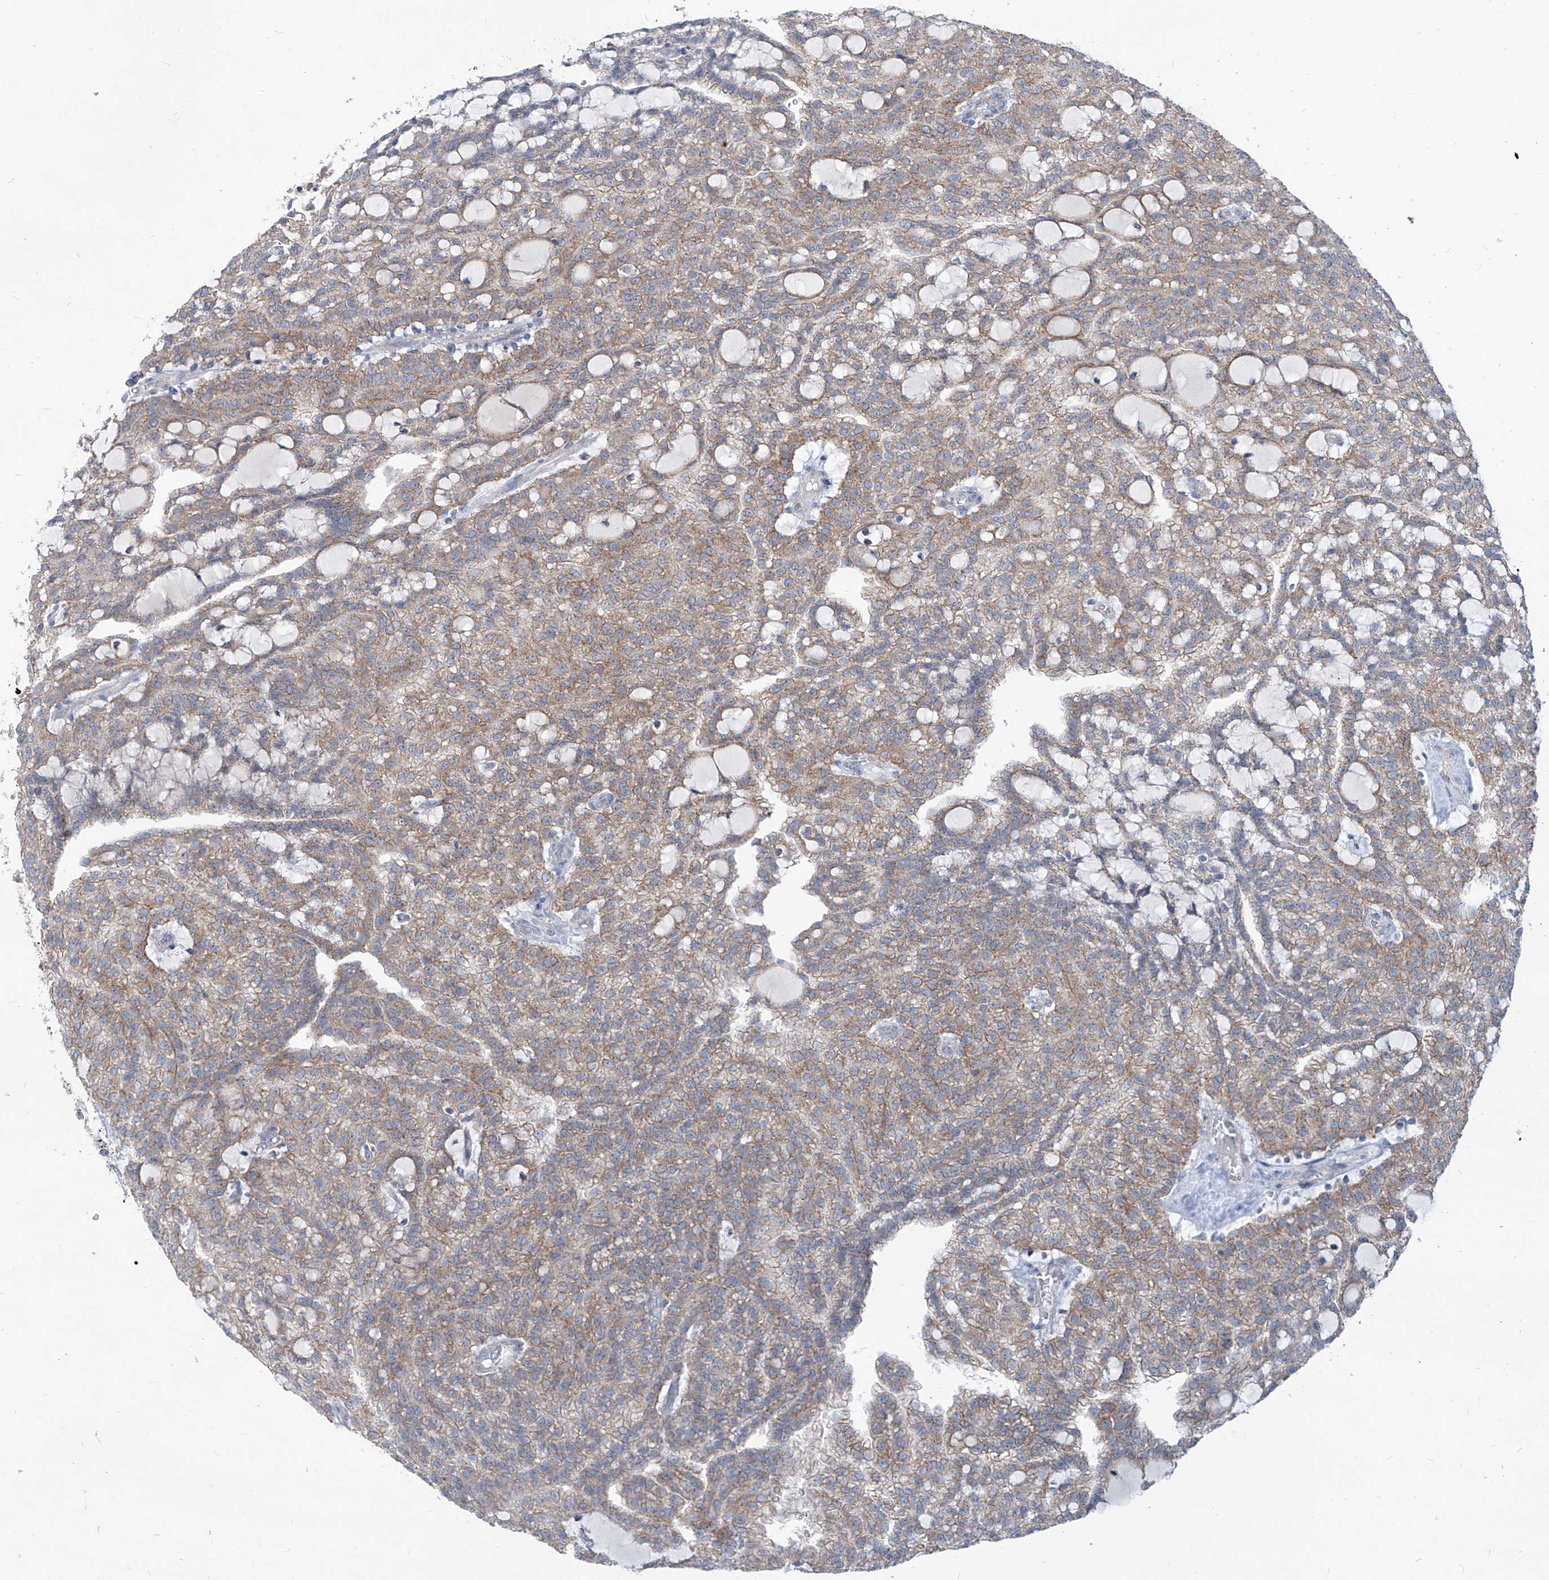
{"staining": {"intensity": "moderate", "quantity": ">75%", "location": "cytoplasmic/membranous"}, "tissue": "renal cancer", "cell_type": "Tumor cells", "image_type": "cancer", "snomed": [{"axis": "morphology", "description": "Adenocarcinoma, NOS"}, {"axis": "topography", "description": "Kidney"}], "caption": "Tumor cells show medium levels of moderate cytoplasmic/membranous expression in about >75% of cells in human adenocarcinoma (renal).", "gene": "AGPS", "patient": {"sex": "male", "age": 63}}